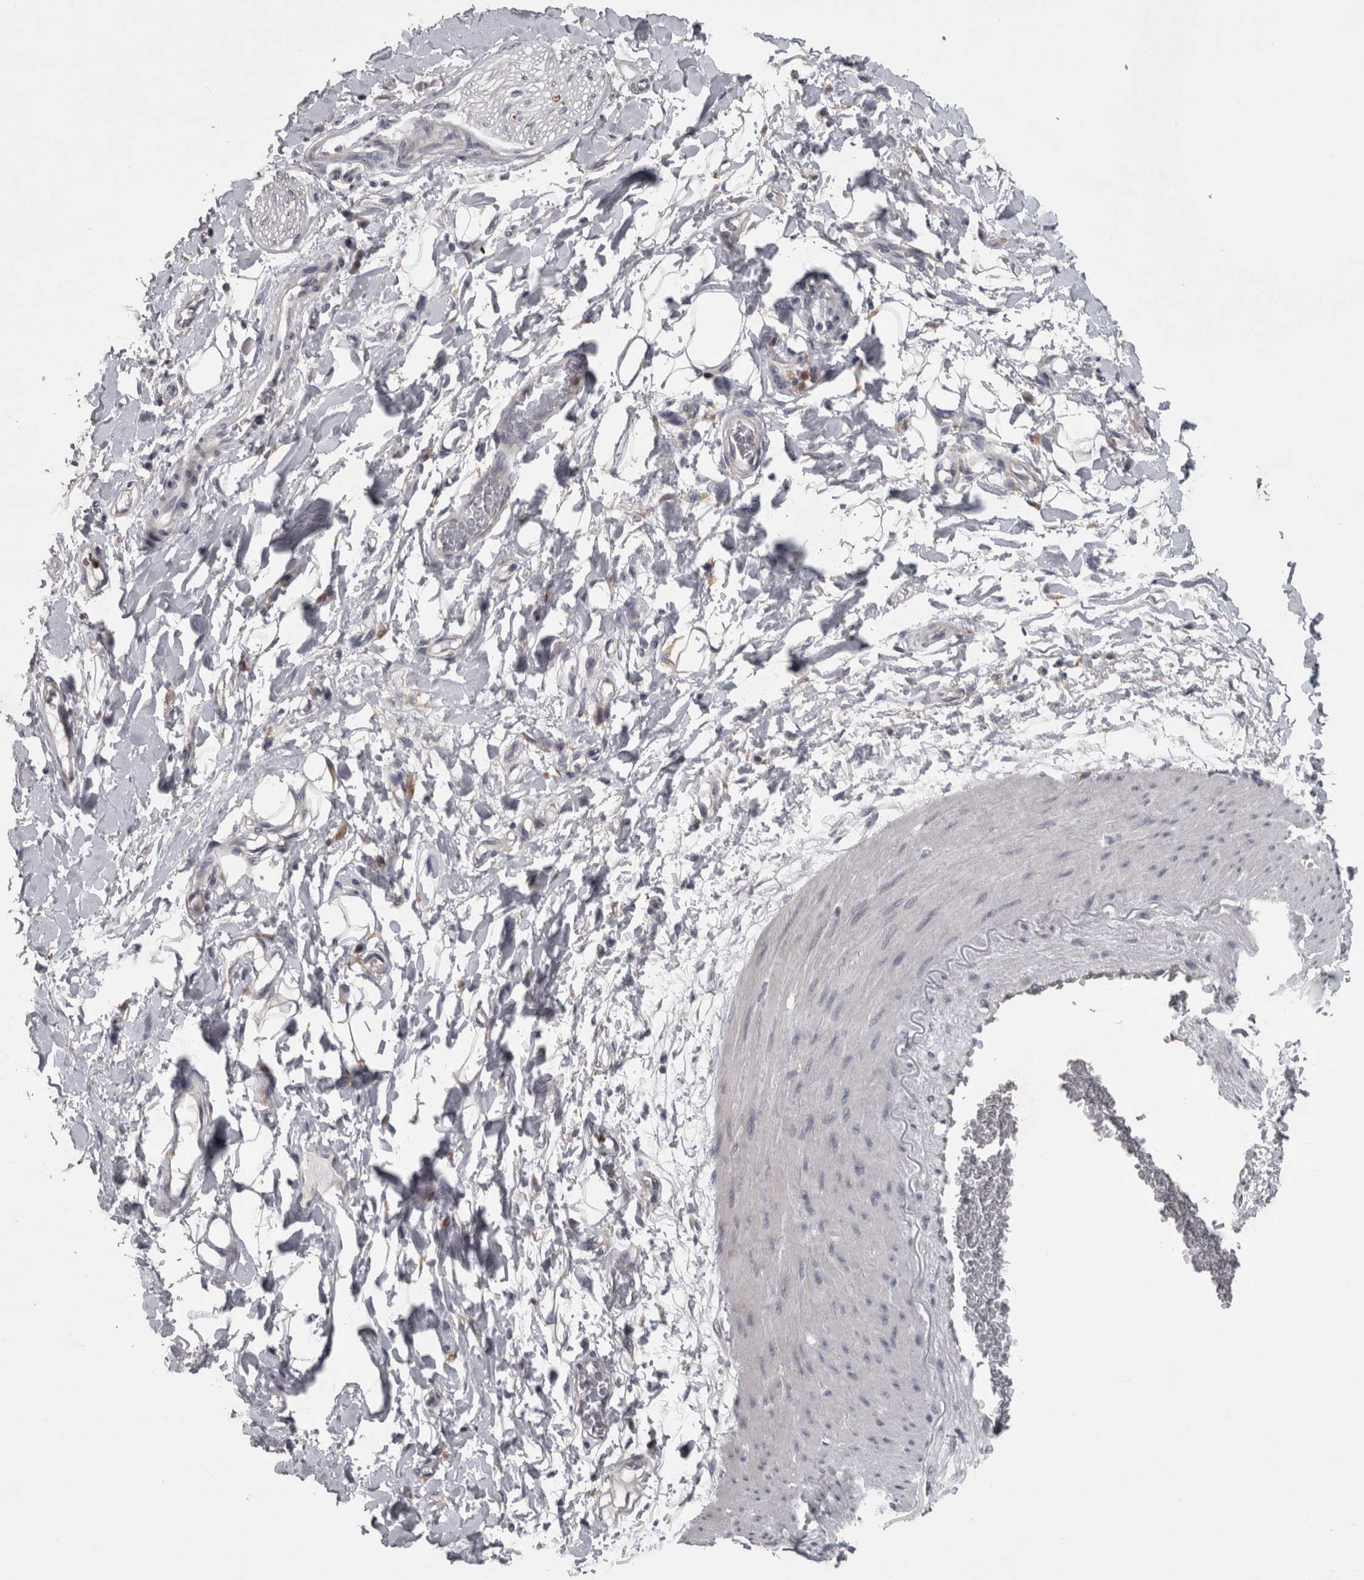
{"staining": {"intensity": "negative", "quantity": "none", "location": "none"}, "tissue": "adipose tissue", "cell_type": "Adipocytes", "image_type": "normal", "snomed": [{"axis": "morphology", "description": "Normal tissue, NOS"}, {"axis": "morphology", "description": "Adenocarcinoma, NOS"}, {"axis": "topography", "description": "Esophagus"}], "caption": "The IHC image has no significant expression in adipocytes of adipose tissue. The staining is performed using DAB (3,3'-diaminobenzidine) brown chromogen with nuclei counter-stained in using hematoxylin.", "gene": "PRKCI", "patient": {"sex": "male", "age": 62}}